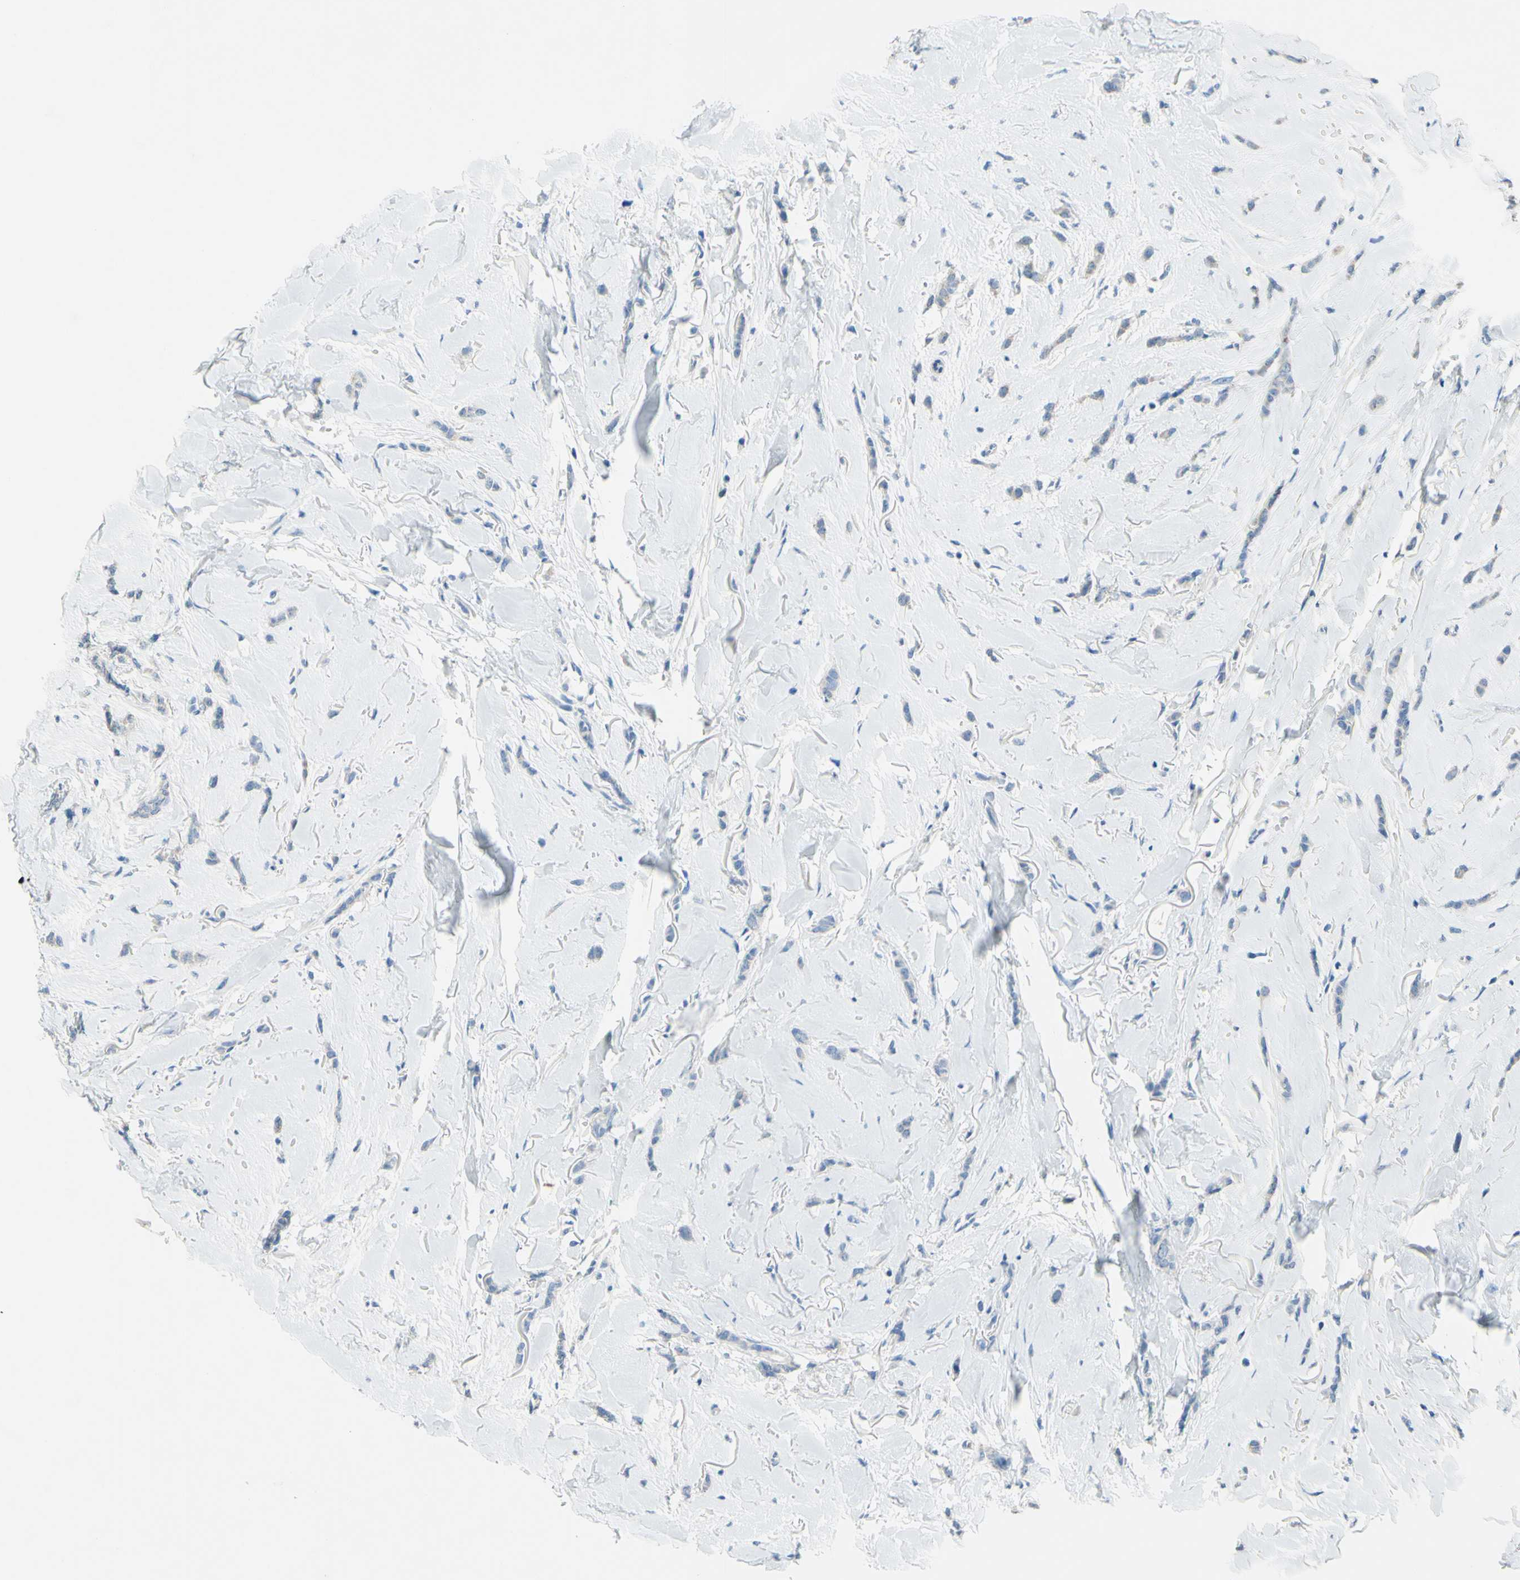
{"staining": {"intensity": "negative", "quantity": "none", "location": "none"}, "tissue": "breast cancer", "cell_type": "Tumor cells", "image_type": "cancer", "snomed": [{"axis": "morphology", "description": "Lobular carcinoma"}, {"axis": "topography", "description": "Skin"}, {"axis": "topography", "description": "Breast"}], "caption": "The photomicrograph reveals no staining of tumor cells in breast lobular carcinoma.", "gene": "CDH10", "patient": {"sex": "female", "age": 46}}